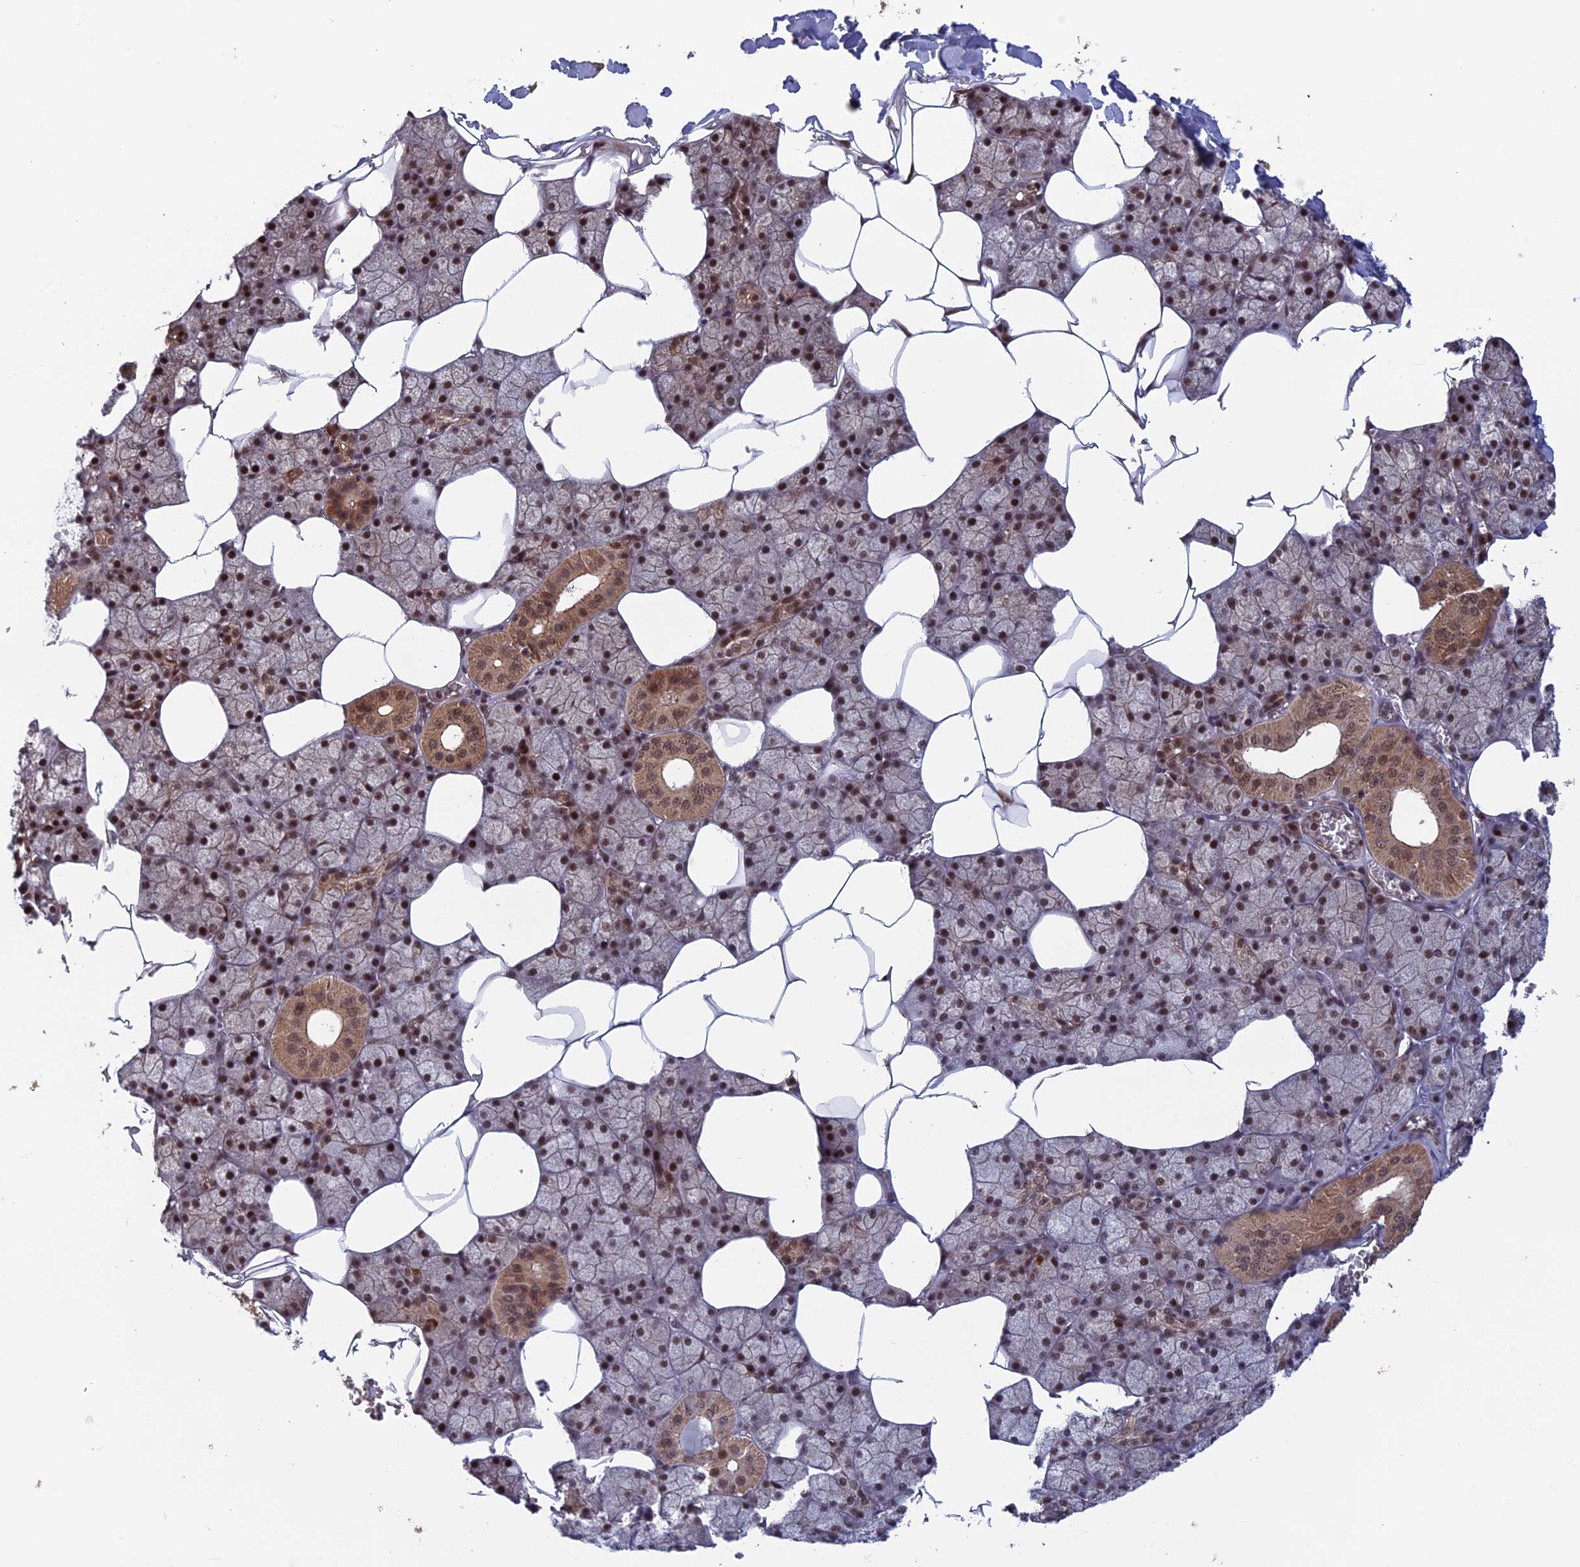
{"staining": {"intensity": "moderate", "quantity": ">75%", "location": "cytoplasmic/membranous,nuclear"}, "tissue": "salivary gland", "cell_type": "Glandular cells", "image_type": "normal", "snomed": [{"axis": "morphology", "description": "Normal tissue, NOS"}, {"axis": "topography", "description": "Salivary gland"}], "caption": "Immunohistochemistry of unremarkable human salivary gland demonstrates medium levels of moderate cytoplasmic/membranous,nuclear expression in approximately >75% of glandular cells.", "gene": "CACTIN", "patient": {"sex": "male", "age": 62}}